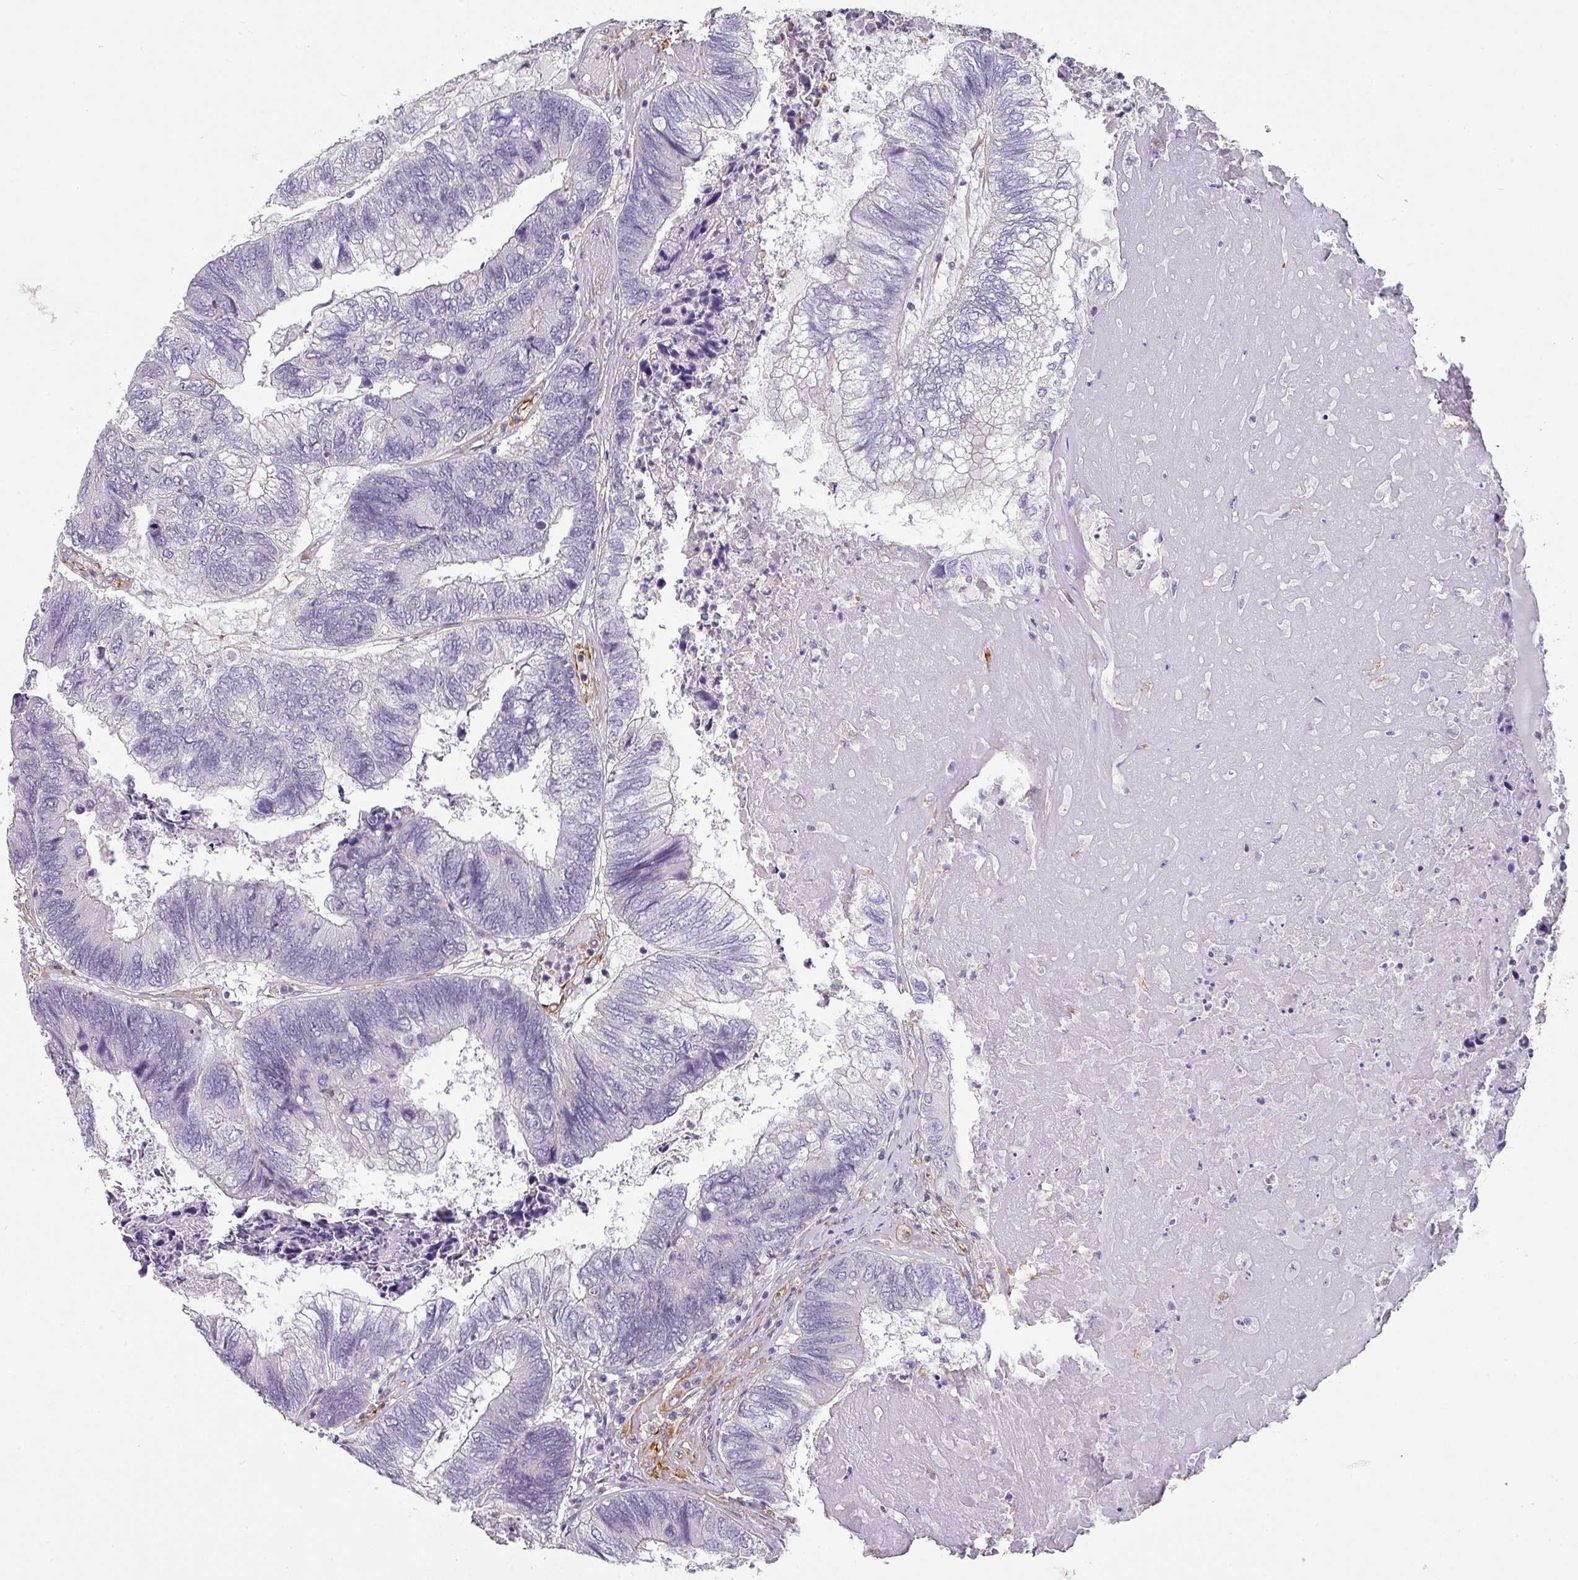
{"staining": {"intensity": "negative", "quantity": "none", "location": "none"}, "tissue": "colorectal cancer", "cell_type": "Tumor cells", "image_type": "cancer", "snomed": [{"axis": "morphology", "description": "Adenocarcinoma, NOS"}, {"axis": "topography", "description": "Colon"}], "caption": "Protein analysis of colorectal cancer exhibits no significant expression in tumor cells.", "gene": "ZNF280C", "patient": {"sex": "female", "age": 67}}